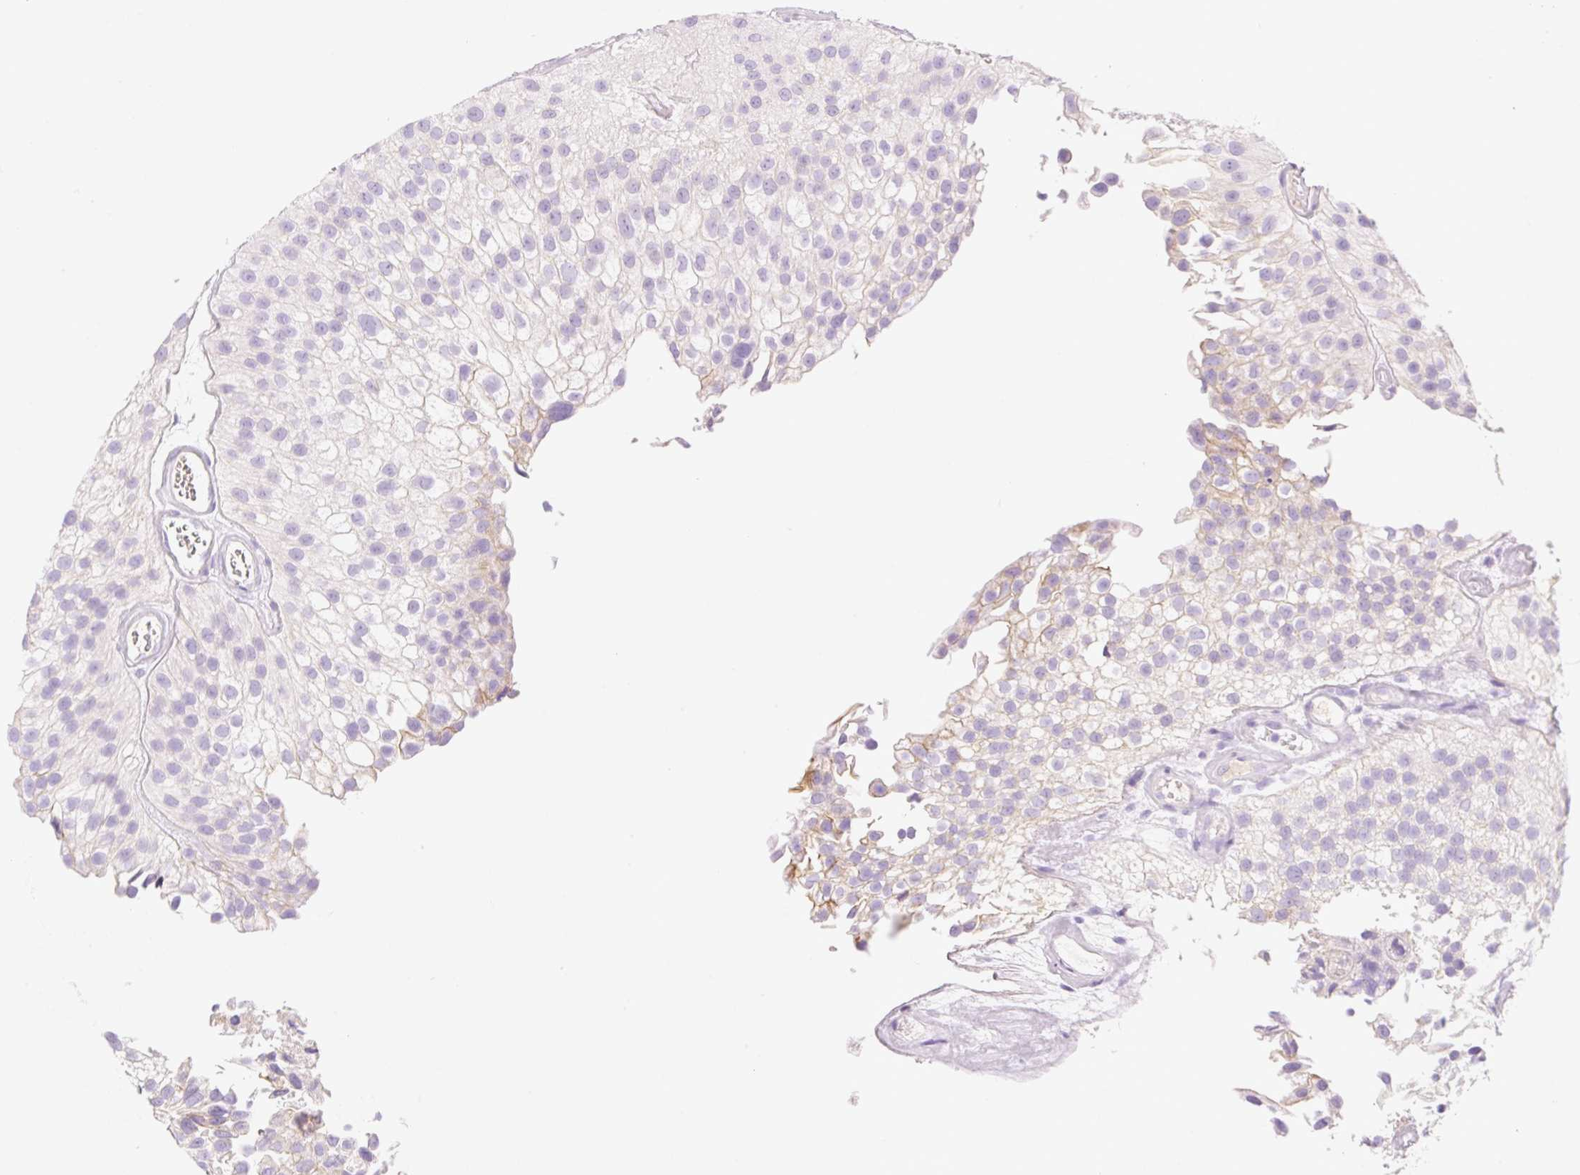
{"staining": {"intensity": "moderate", "quantity": "<25%", "location": "cytoplasmic/membranous"}, "tissue": "urothelial cancer", "cell_type": "Tumor cells", "image_type": "cancer", "snomed": [{"axis": "morphology", "description": "Urothelial carcinoma, NOS"}, {"axis": "topography", "description": "Urinary bladder"}], "caption": "Brown immunohistochemical staining in transitional cell carcinoma displays moderate cytoplasmic/membranous expression in approximately <25% of tumor cells.", "gene": "PALM3", "patient": {"sex": "male", "age": 87}}